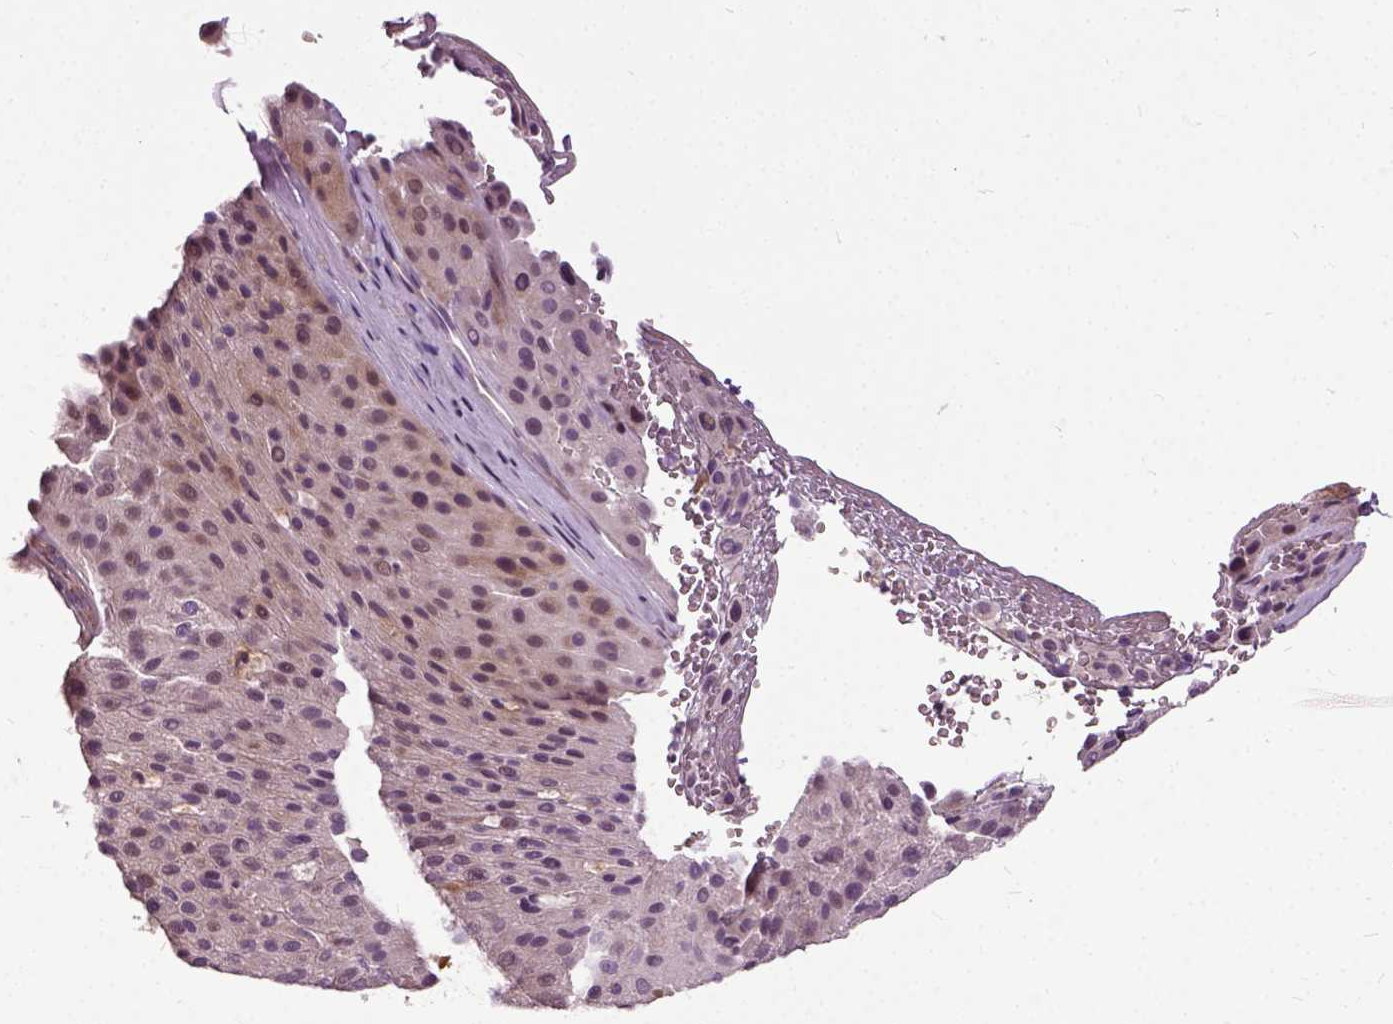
{"staining": {"intensity": "weak", "quantity": "<25%", "location": "cytoplasmic/membranous"}, "tissue": "melanoma", "cell_type": "Tumor cells", "image_type": "cancer", "snomed": [{"axis": "morphology", "description": "Malignant melanoma, Metastatic site"}, {"axis": "topography", "description": "Smooth muscle"}], "caption": "Tumor cells show no significant positivity in malignant melanoma (metastatic site). Brightfield microscopy of immunohistochemistry stained with DAB (3,3'-diaminobenzidine) (brown) and hematoxylin (blue), captured at high magnification.", "gene": "ILRUN", "patient": {"sex": "male", "age": 41}}